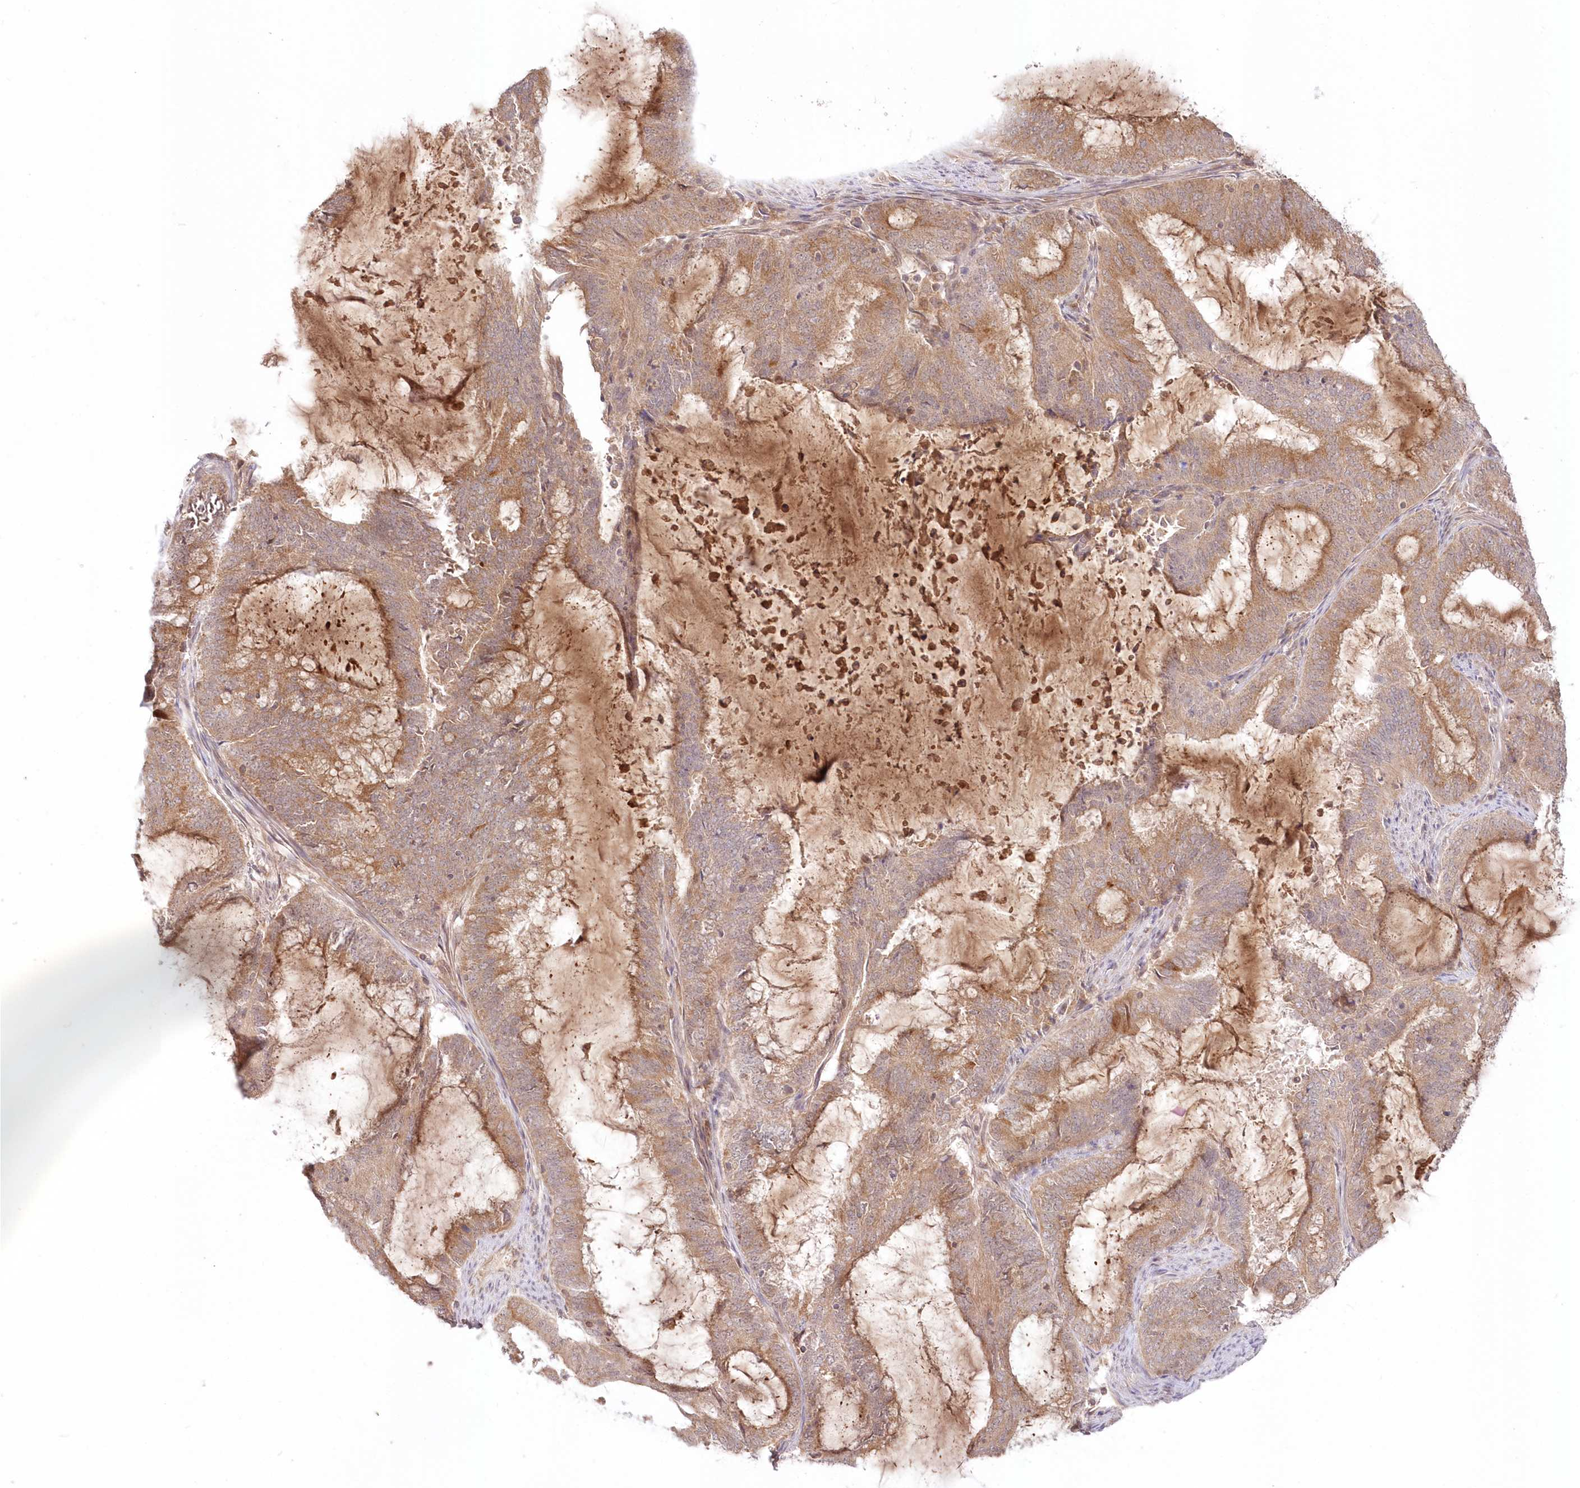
{"staining": {"intensity": "moderate", "quantity": ">75%", "location": "cytoplasmic/membranous"}, "tissue": "endometrial cancer", "cell_type": "Tumor cells", "image_type": "cancer", "snomed": [{"axis": "morphology", "description": "Adenocarcinoma, NOS"}, {"axis": "topography", "description": "Endometrium"}], "caption": "Immunohistochemical staining of endometrial cancer reveals medium levels of moderate cytoplasmic/membranous expression in approximately >75% of tumor cells.", "gene": "MTMR3", "patient": {"sex": "female", "age": 51}}